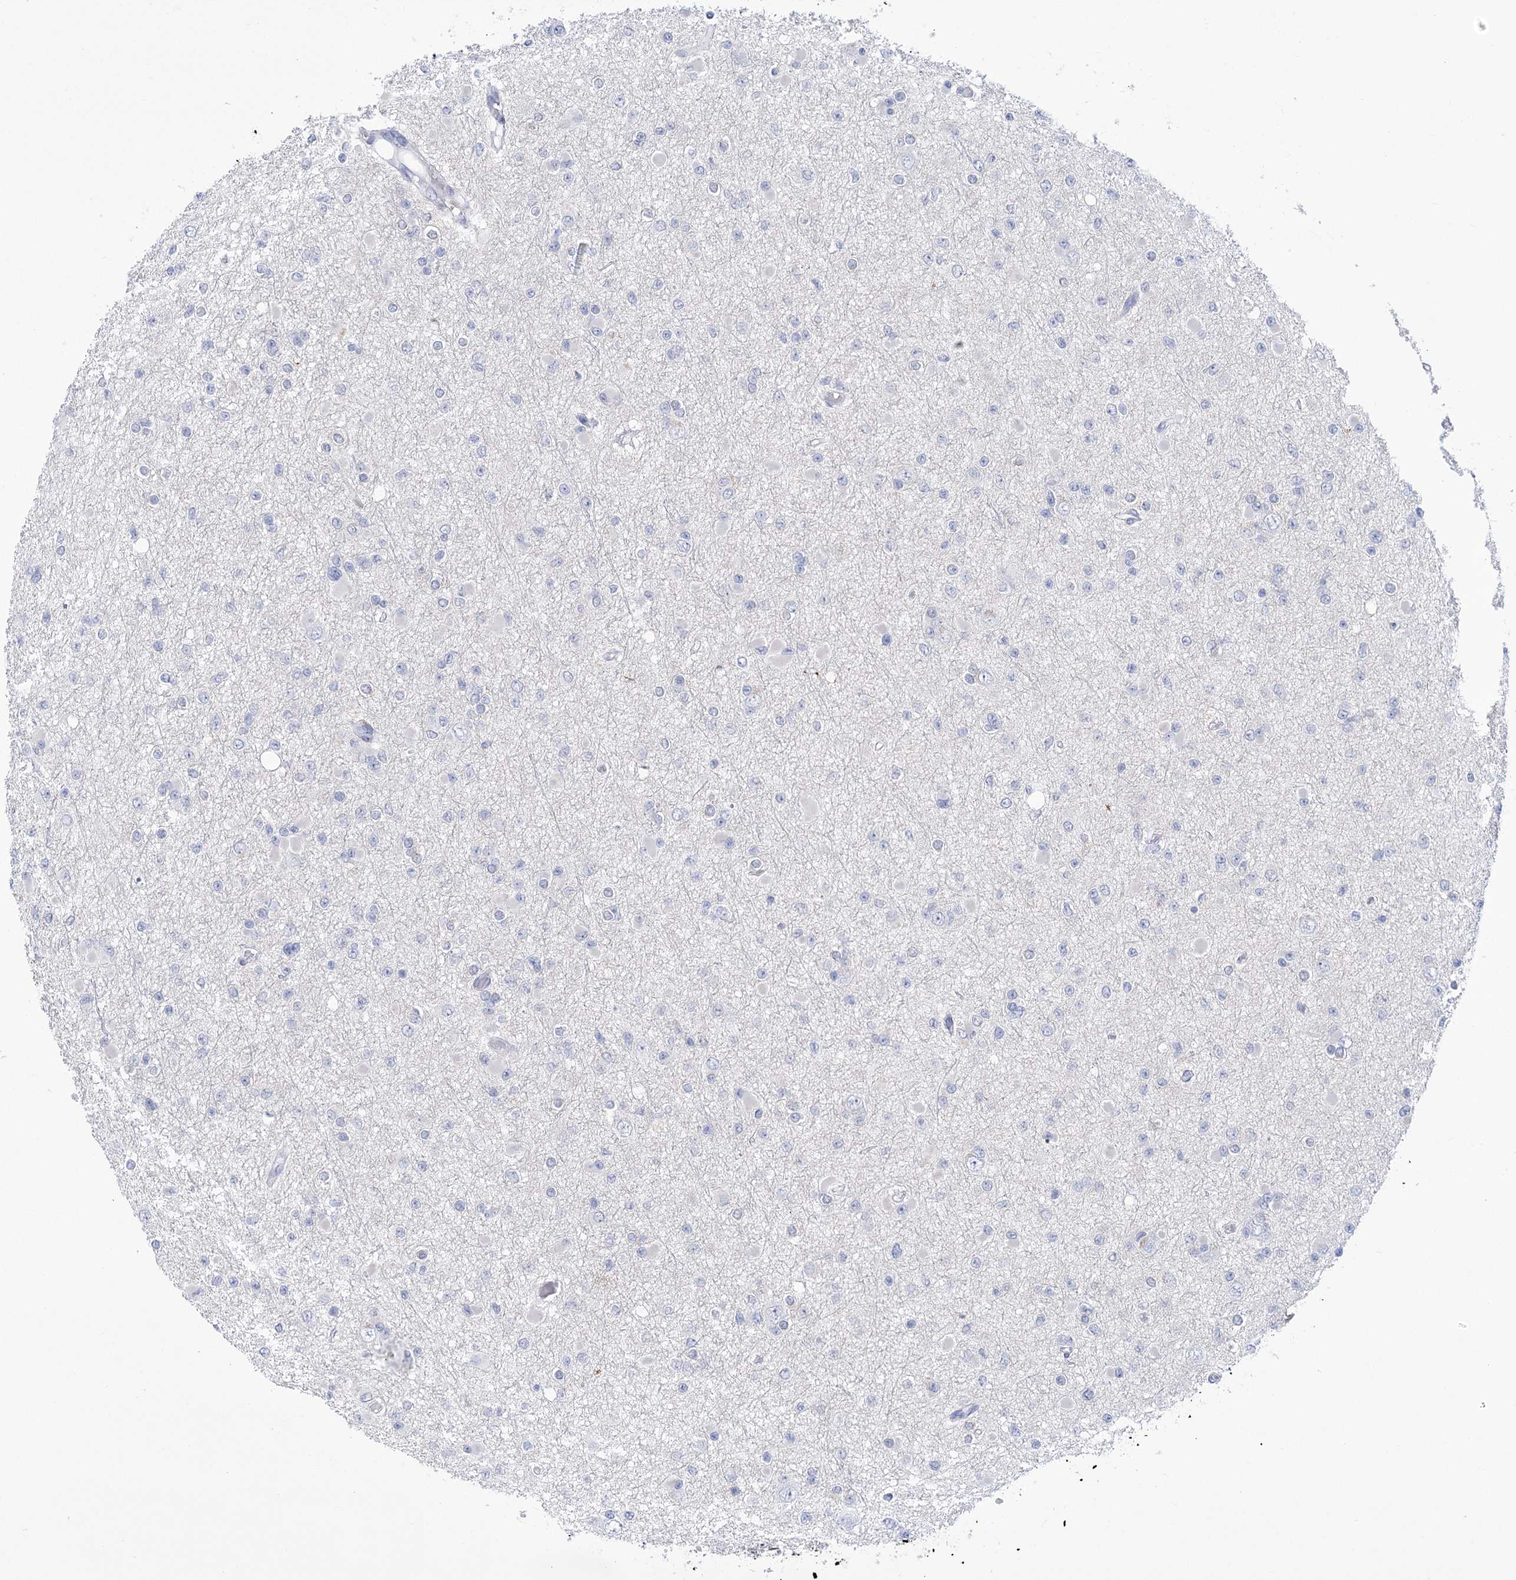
{"staining": {"intensity": "negative", "quantity": "none", "location": "none"}, "tissue": "glioma", "cell_type": "Tumor cells", "image_type": "cancer", "snomed": [{"axis": "morphology", "description": "Glioma, malignant, Low grade"}, {"axis": "topography", "description": "Brain"}], "caption": "This is an IHC image of low-grade glioma (malignant). There is no staining in tumor cells.", "gene": "PBLD", "patient": {"sex": "female", "age": 22}}